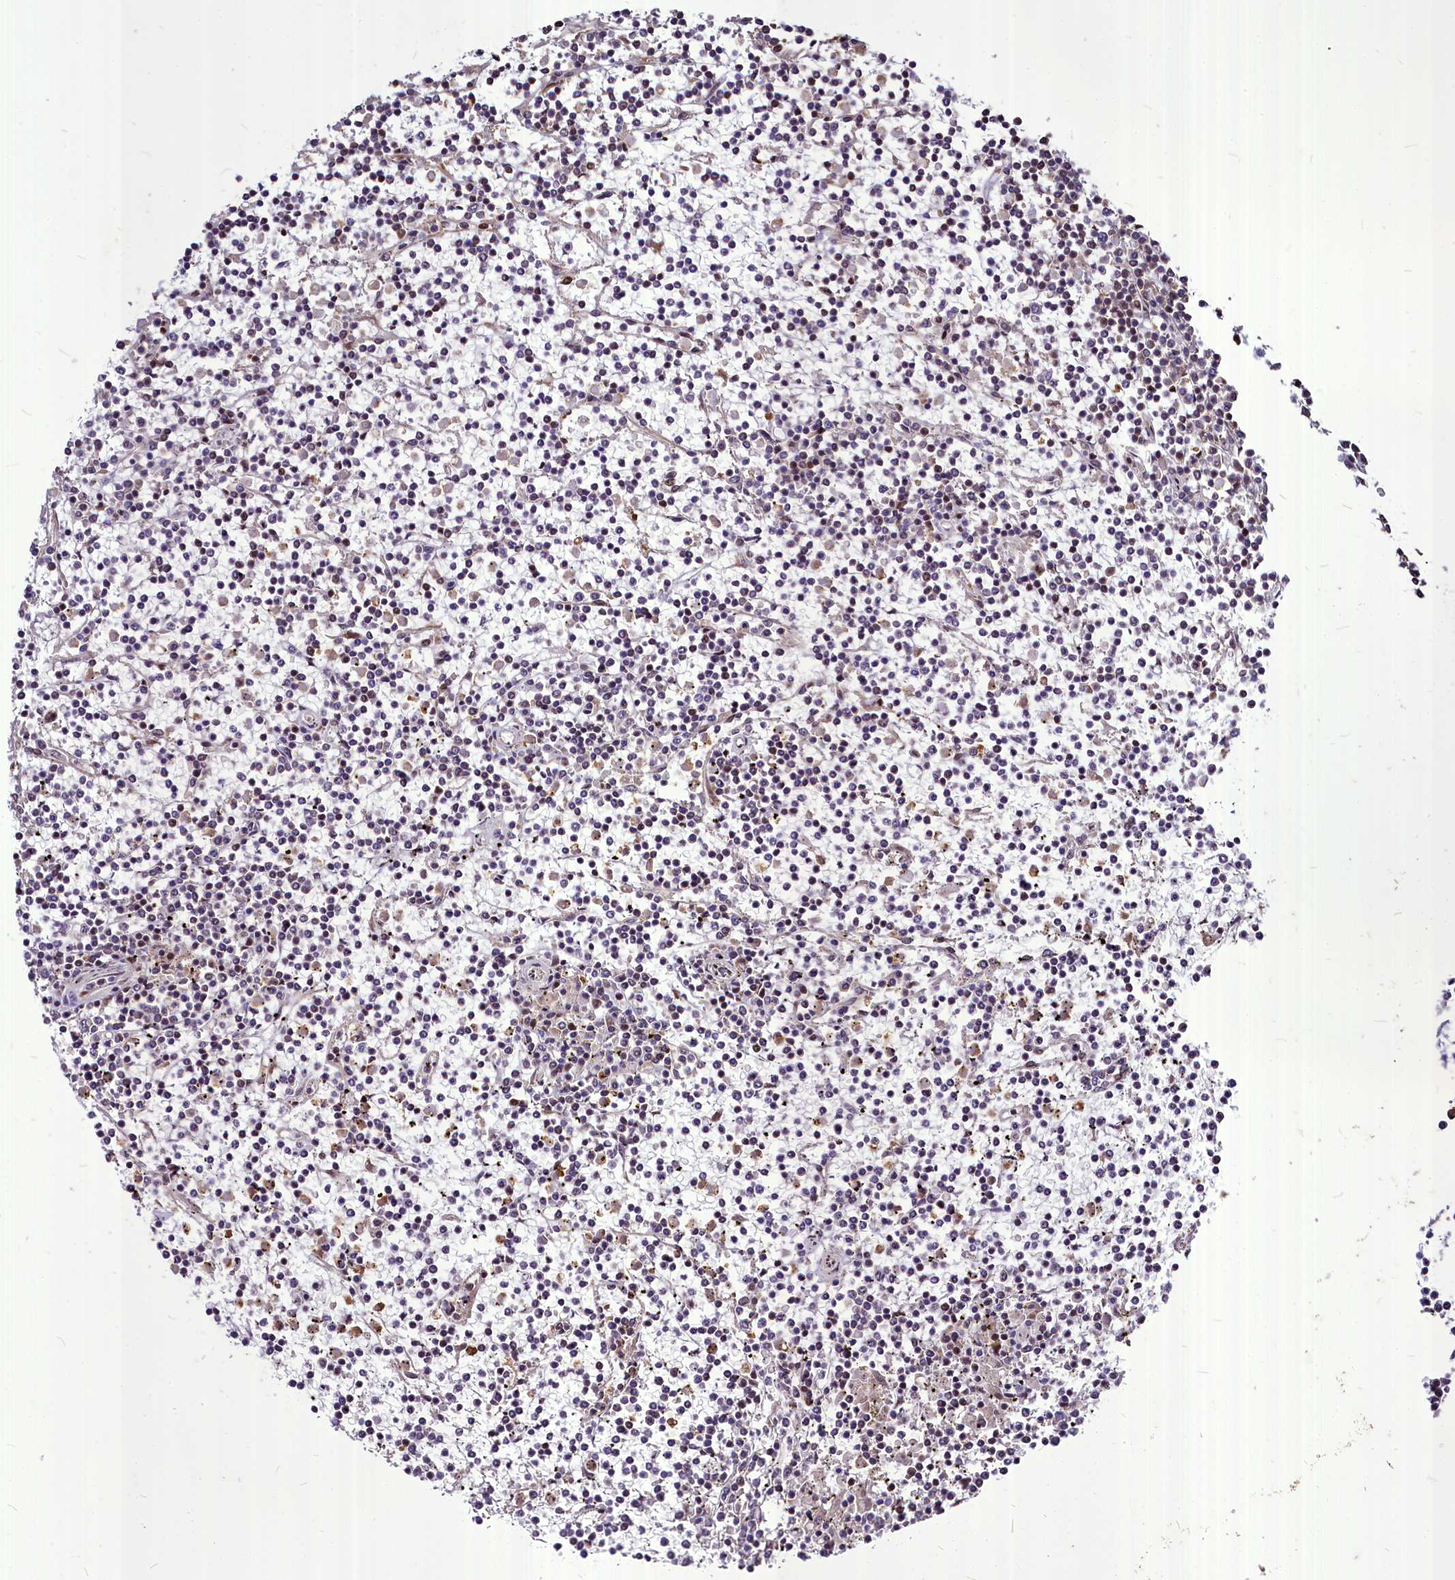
{"staining": {"intensity": "weak", "quantity": "<25%", "location": "nuclear"}, "tissue": "lymphoma", "cell_type": "Tumor cells", "image_type": "cancer", "snomed": [{"axis": "morphology", "description": "Malignant lymphoma, non-Hodgkin's type, Low grade"}, {"axis": "topography", "description": "Spleen"}], "caption": "IHC of lymphoma displays no staining in tumor cells. (Stains: DAB IHC with hematoxylin counter stain, Microscopy: brightfield microscopy at high magnification).", "gene": "MAML2", "patient": {"sex": "female", "age": 19}}